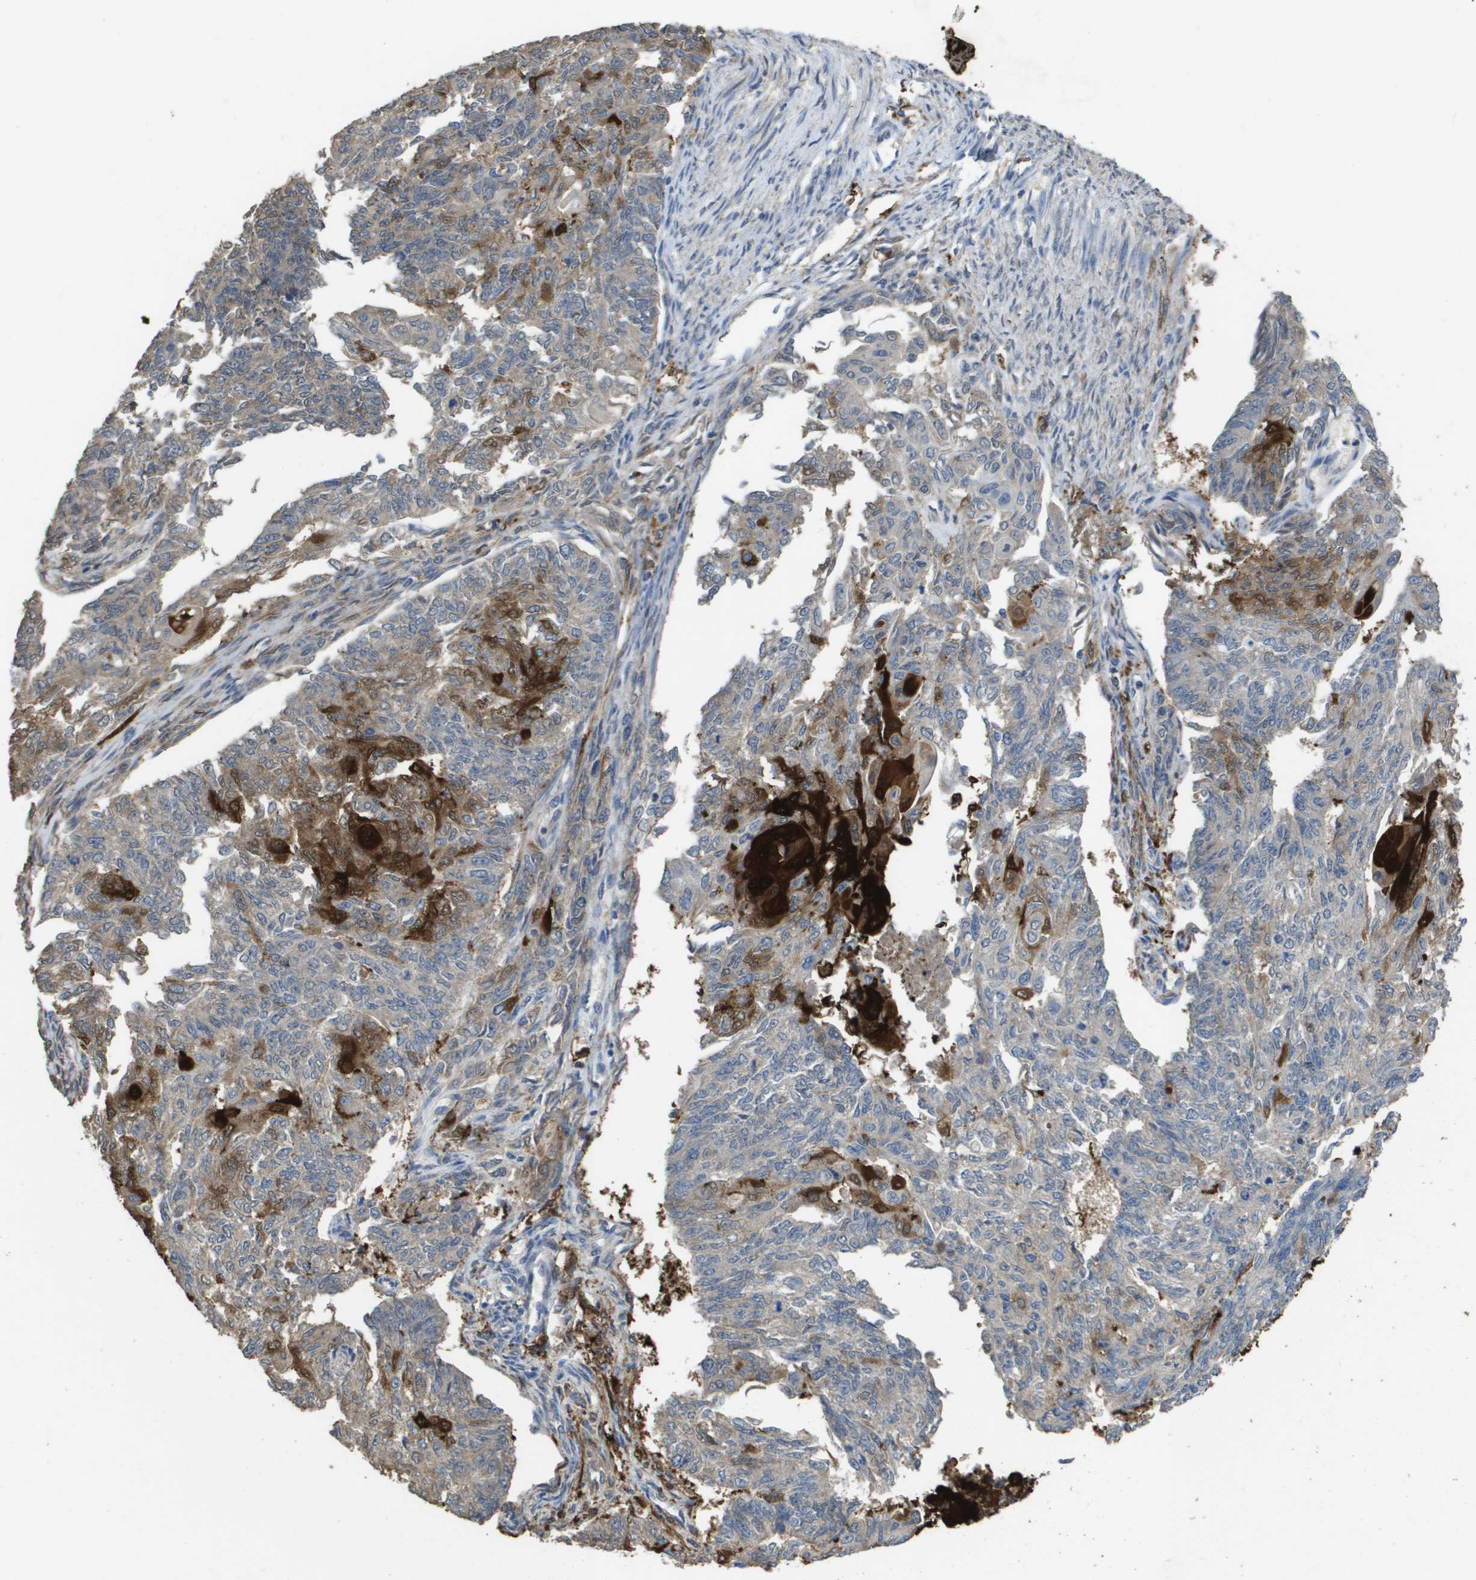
{"staining": {"intensity": "moderate", "quantity": "25%-75%", "location": "cytoplasmic/membranous"}, "tissue": "endometrial cancer", "cell_type": "Tumor cells", "image_type": "cancer", "snomed": [{"axis": "morphology", "description": "Adenocarcinoma, NOS"}, {"axis": "topography", "description": "Endometrium"}], "caption": "An immunohistochemistry photomicrograph of neoplastic tissue is shown. Protein staining in brown labels moderate cytoplasmic/membranous positivity in endometrial adenocarcinoma within tumor cells. The protein of interest is stained brown, and the nuclei are stained in blue (DAB (3,3'-diaminobenzidine) IHC with brightfield microscopy, high magnification).", "gene": "FABP5", "patient": {"sex": "female", "age": 32}}